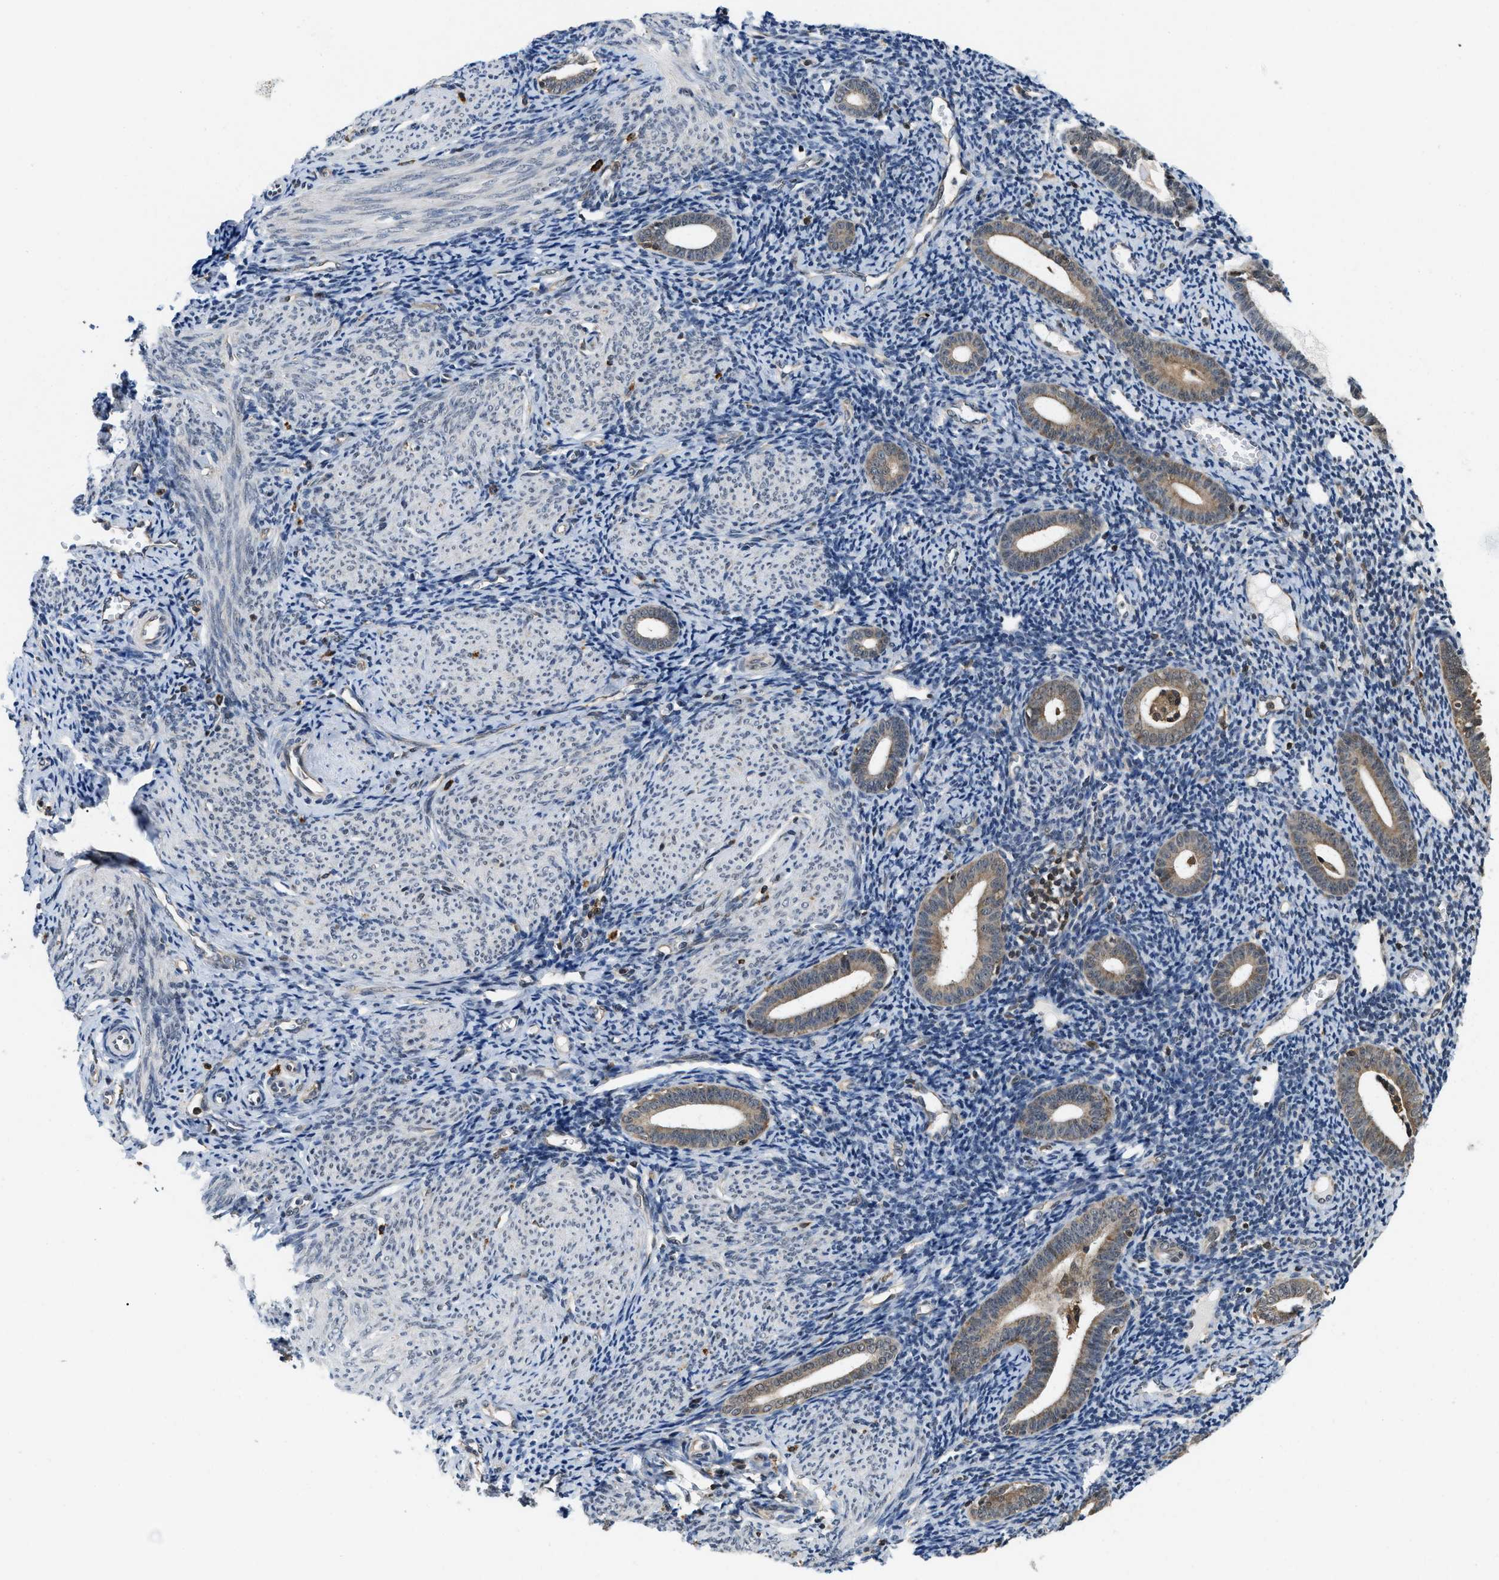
{"staining": {"intensity": "negative", "quantity": "none", "location": "none"}, "tissue": "endometrium", "cell_type": "Cells in endometrial stroma", "image_type": "normal", "snomed": [{"axis": "morphology", "description": "Normal tissue, NOS"}, {"axis": "topography", "description": "Endometrium"}], "caption": "IHC of unremarkable human endometrium shows no staining in cells in endometrial stroma. The staining was performed using DAB (3,3'-diaminobenzidine) to visualize the protein expression in brown, while the nuclei were stained in blue with hematoxylin (Magnification: 20x).", "gene": "ATF7IP", "patient": {"sex": "female", "age": 50}}